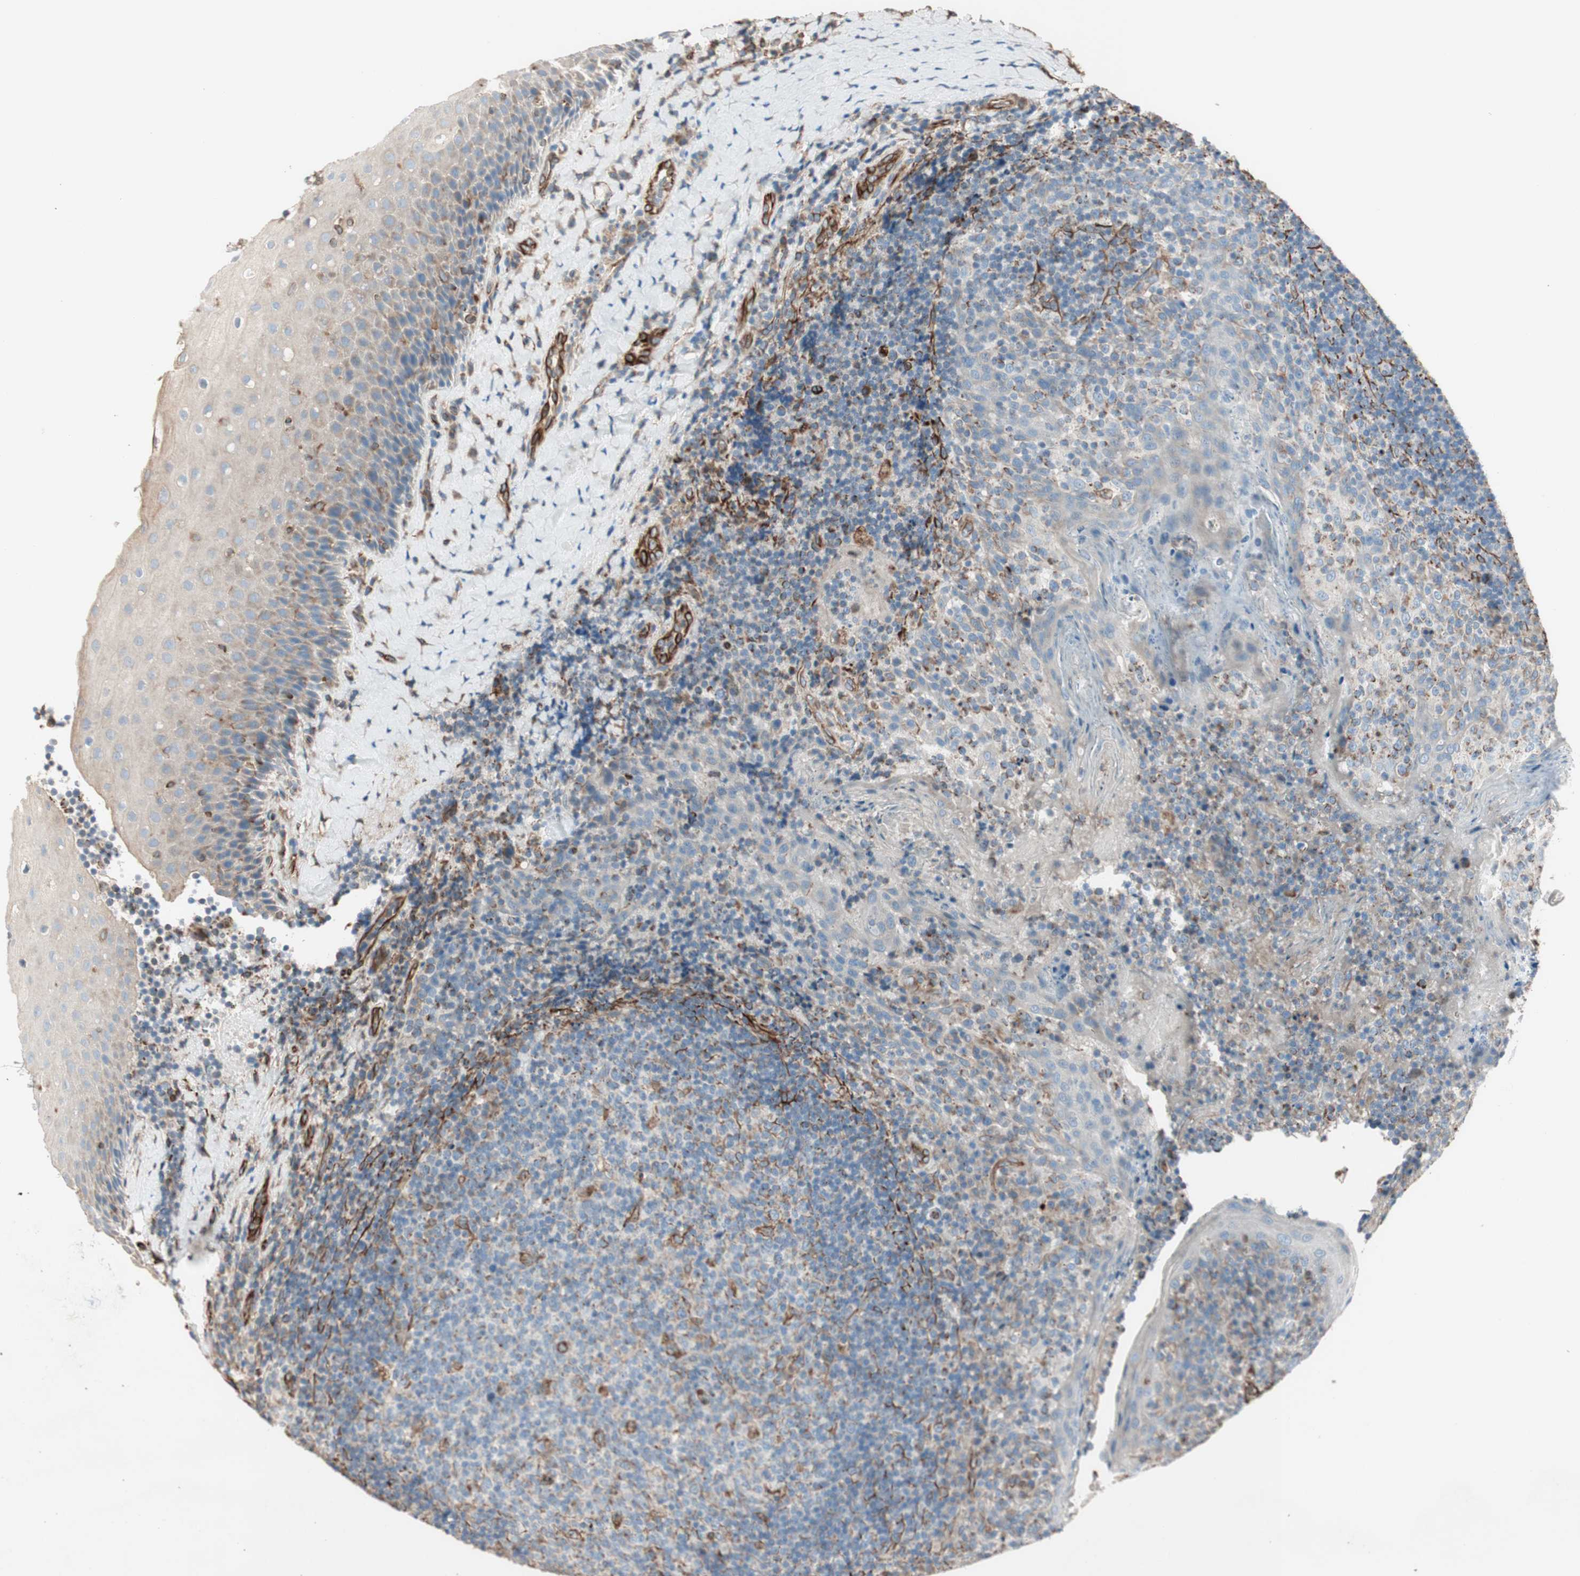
{"staining": {"intensity": "moderate", "quantity": "<25%", "location": "cytoplasmic/membranous"}, "tissue": "tonsil", "cell_type": "Germinal center cells", "image_type": "normal", "snomed": [{"axis": "morphology", "description": "Normal tissue, NOS"}, {"axis": "topography", "description": "Tonsil"}], "caption": "Immunohistochemistry (IHC) staining of normal tonsil, which reveals low levels of moderate cytoplasmic/membranous expression in approximately <25% of germinal center cells indicating moderate cytoplasmic/membranous protein expression. The staining was performed using DAB (brown) for protein detection and nuclei were counterstained in hematoxylin (blue).", "gene": "SRCIN1", "patient": {"sex": "male", "age": 17}}